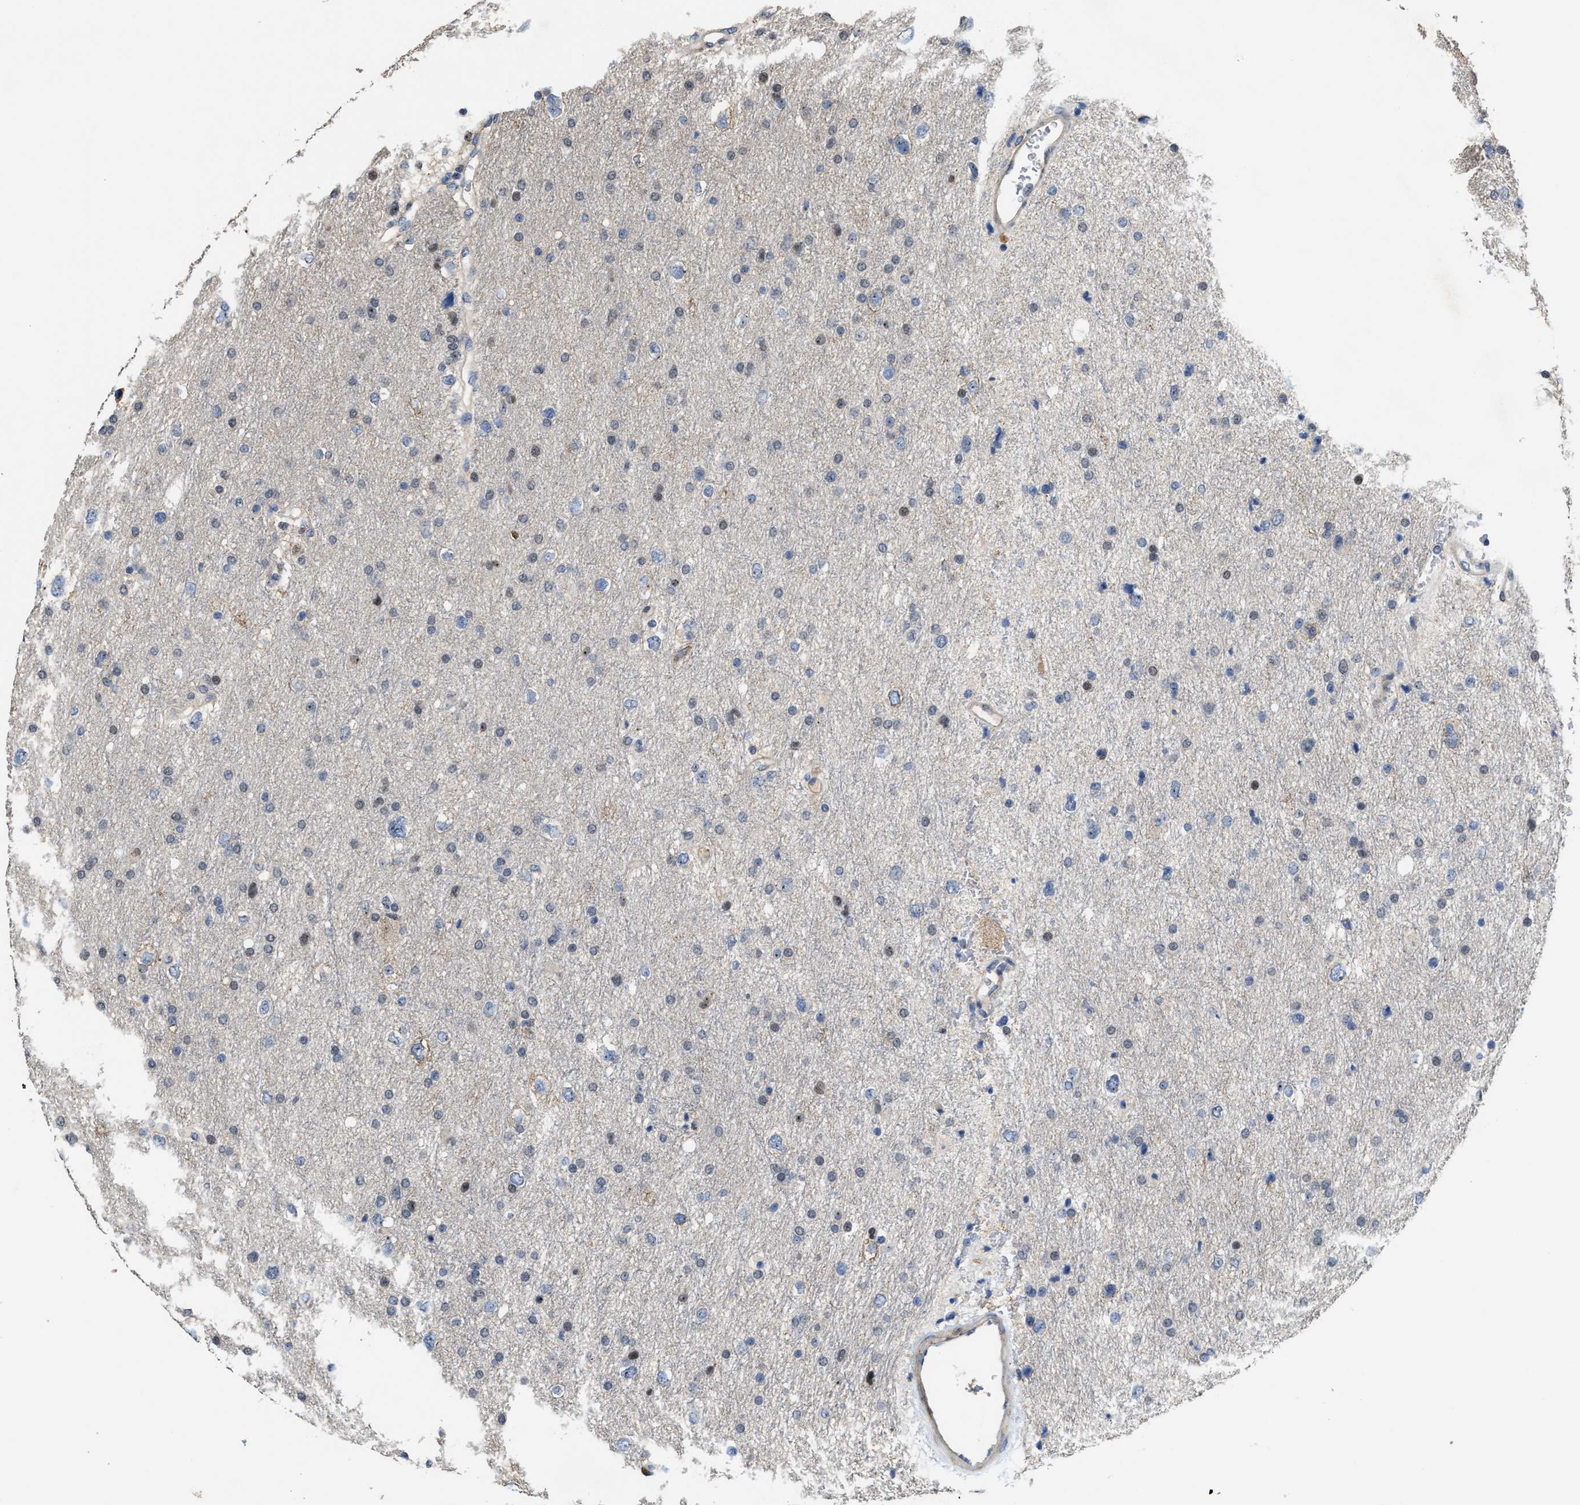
{"staining": {"intensity": "weak", "quantity": "<25%", "location": "nuclear"}, "tissue": "glioma", "cell_type": "Tumor cells", "image_type": "cancer", "snomed": [{"axis": "morphology", "description": "Glioma, malignant, Low grade"}, {"axis": "topography", "description": "Brain"}], "caption": "Micrograph shows no significant protein staining in tumor cells of malignant glioma (low-grade).", "gene": "ZNF783", "patient": {"sex": "female", "age": 37}}